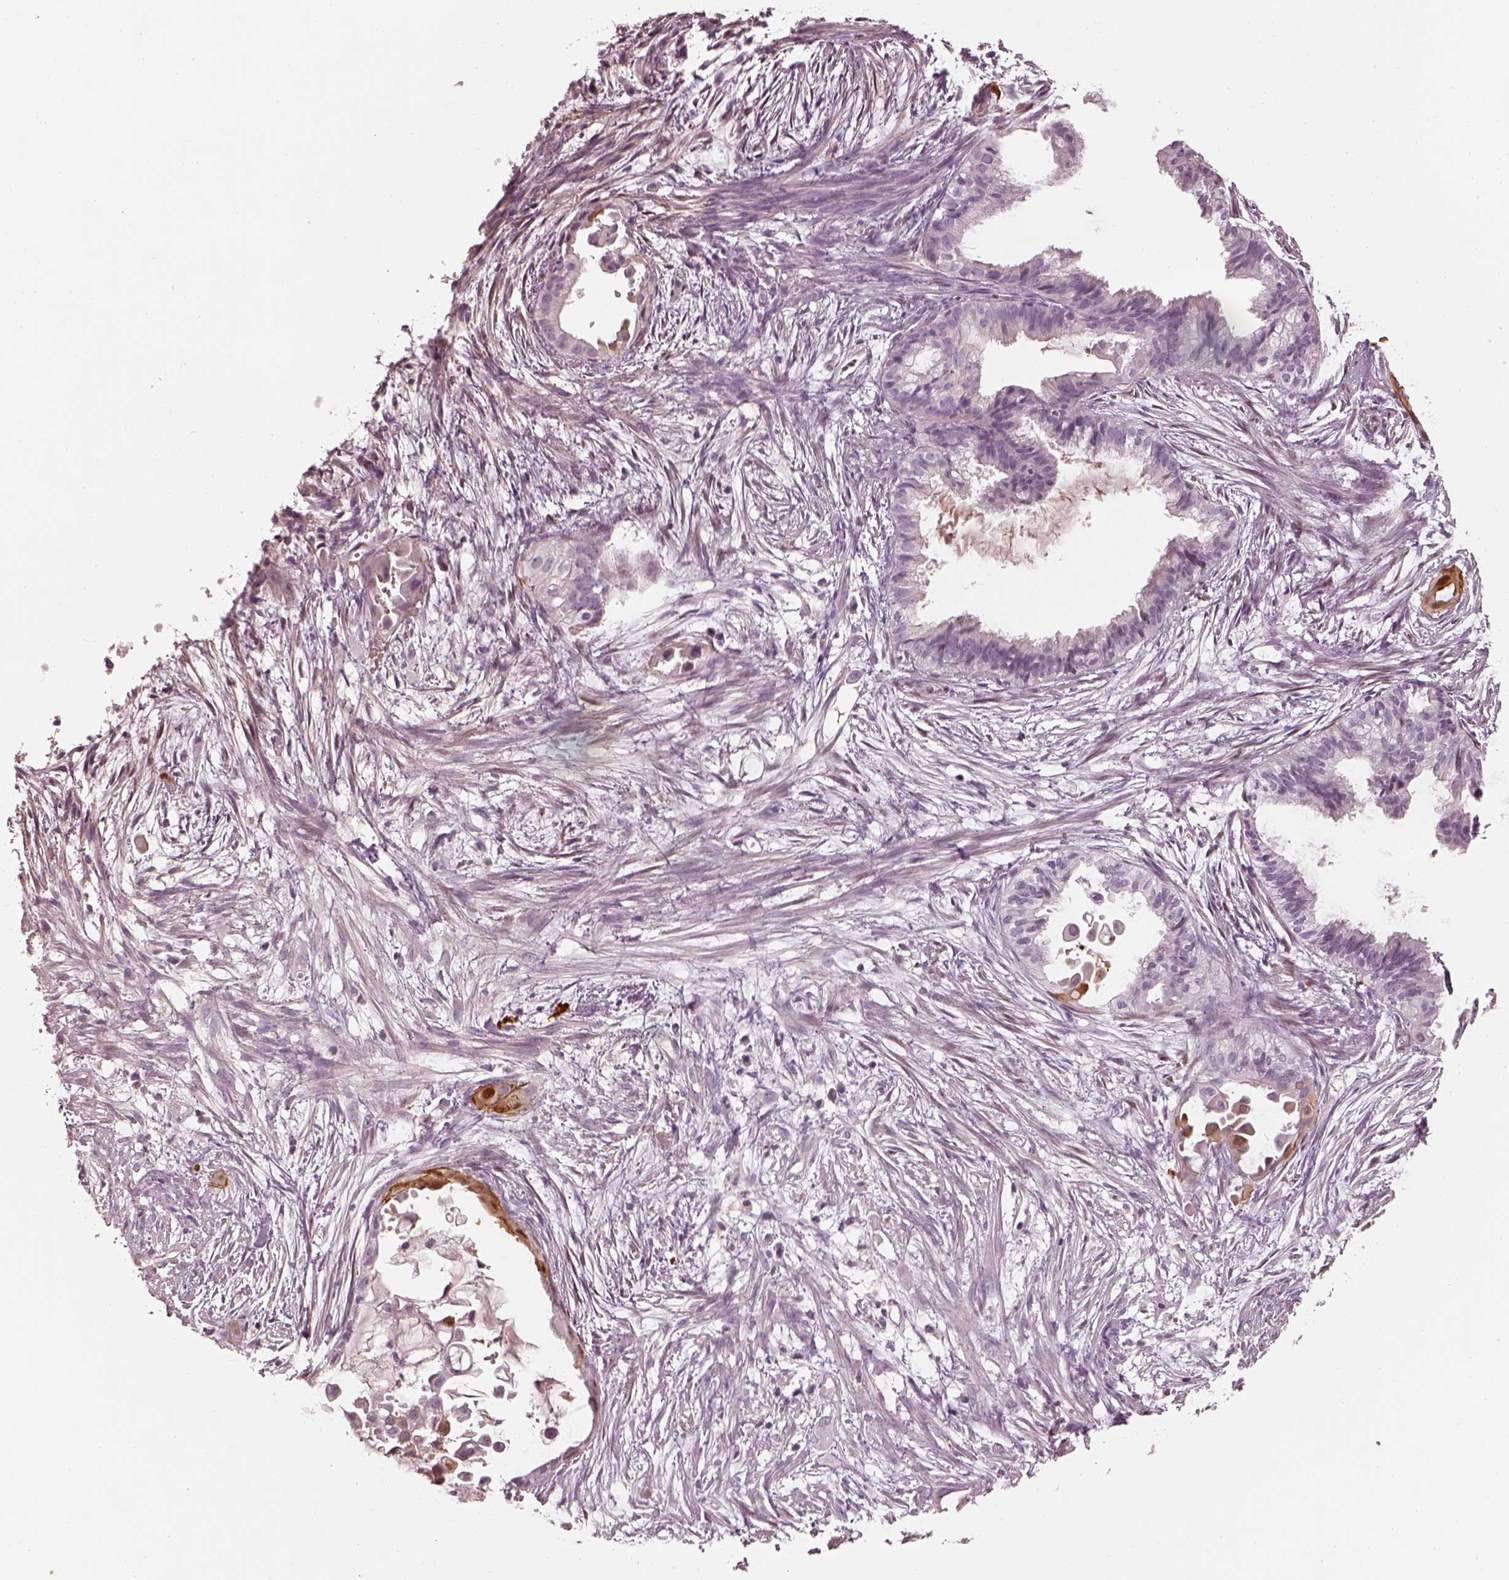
{"staining": {"intensity": "negative", "quantity": "none", "location": "none"}, "tissue": "endometrial cancer", "cell_type": "Tumor cells", "image_type": "cancer", "snomed": [{"axis": "morphology", "description": "Adenocarcinoma, NOS"}, {"axis": "topography", "description": "Endometrium"}], "caption": "Adenocarcinoma (endometrial) stained for a protein using immunohistochemistry (IHC) reveals no positivity tumor cells.", "gene": "TLX3", "patient": {"sex": "female", "age": 86}}